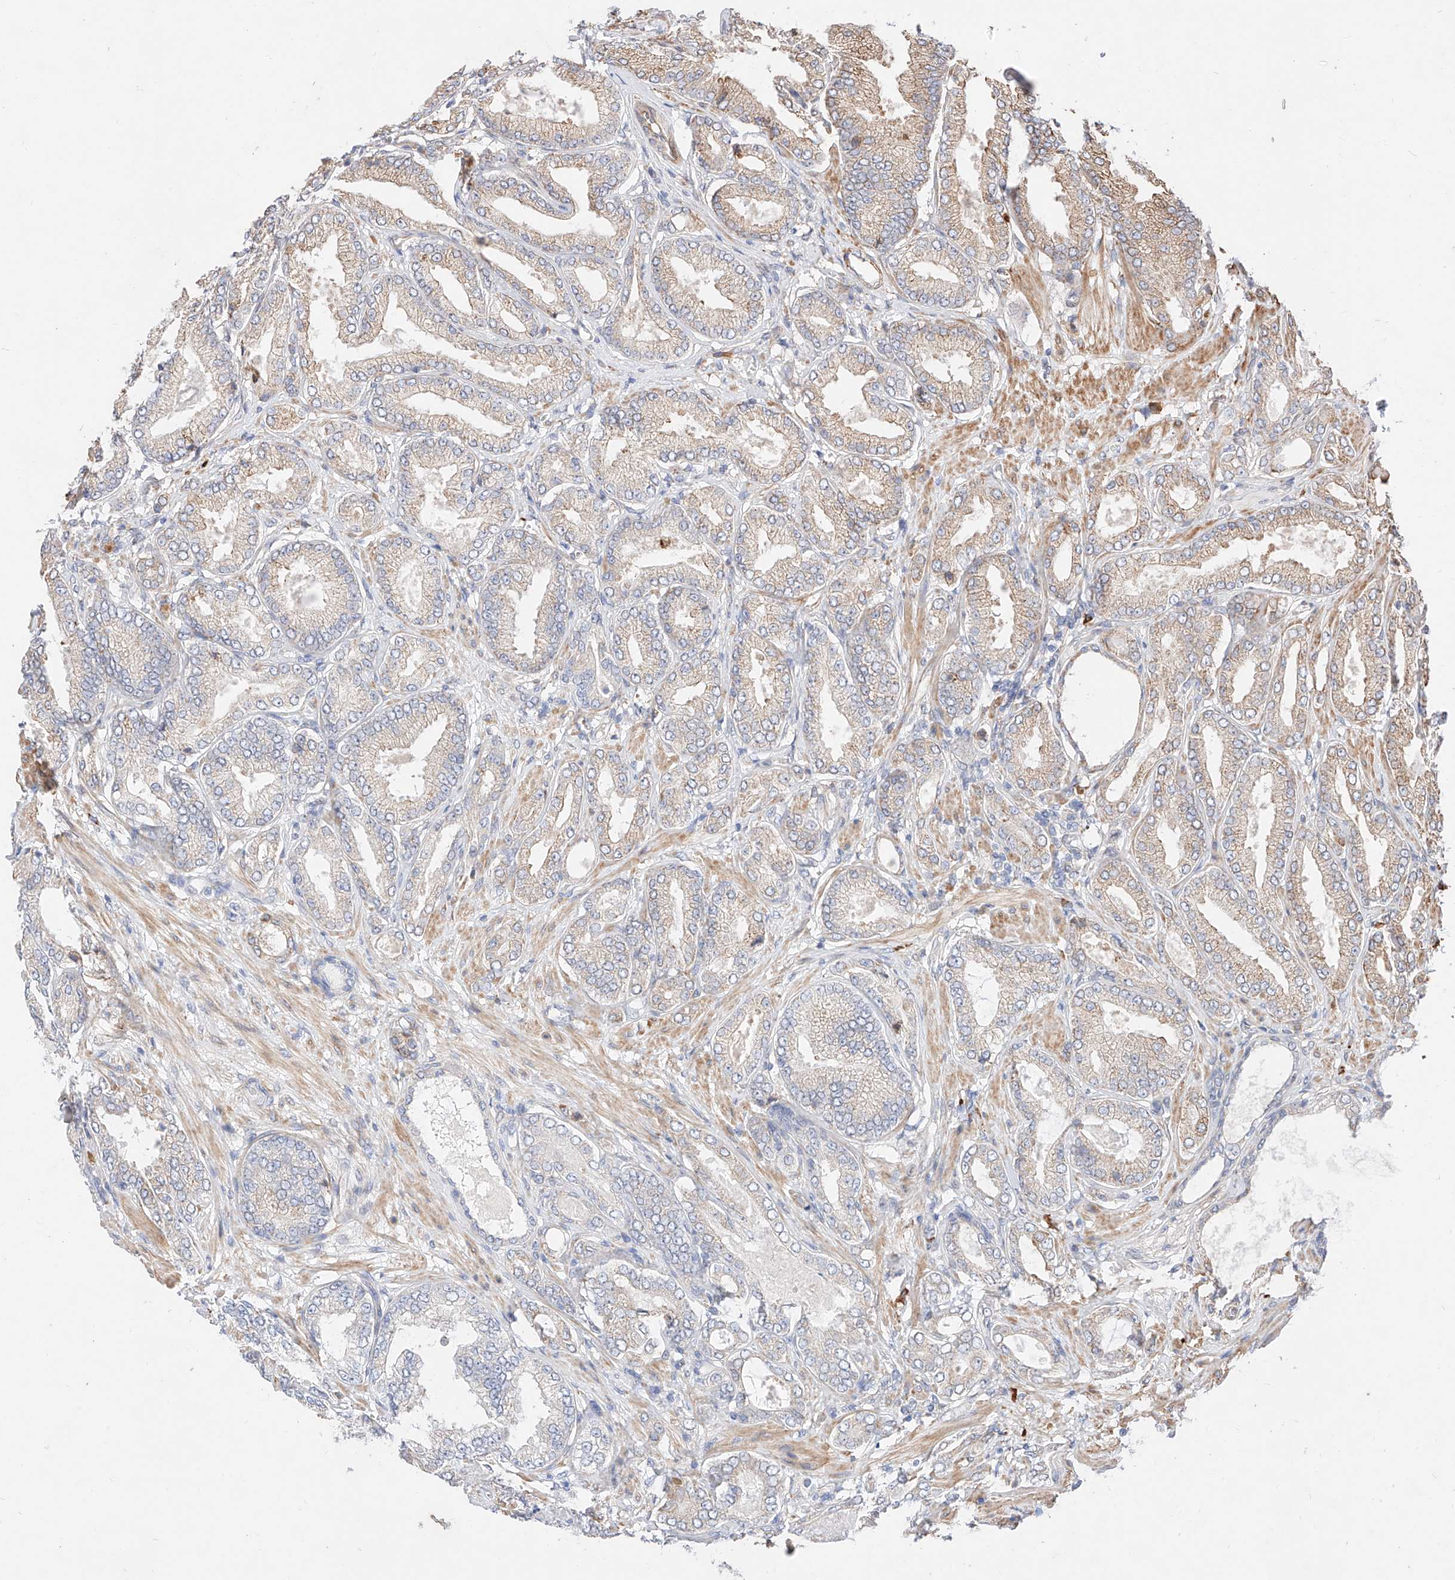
{"staining": {"intensity": "weak", "quantity": "<25%", "location": "cytoplasmic/membranous"}, "tissue": "prostate cancer", "cell_type": "Tumor cells", "image_type": "cancer", "snomed": [{"axis": "morphology", "description": "Adenocarcinoma, Low grade"}, {"axis": "topography", "description": "Prostate"}], "caption": "A micrograph of prostate cancer stained for a protein demonstrates no brown staining in tumor cells.", "gene": "ATP9B", "patient": {"sex": "male", "age": 63}}